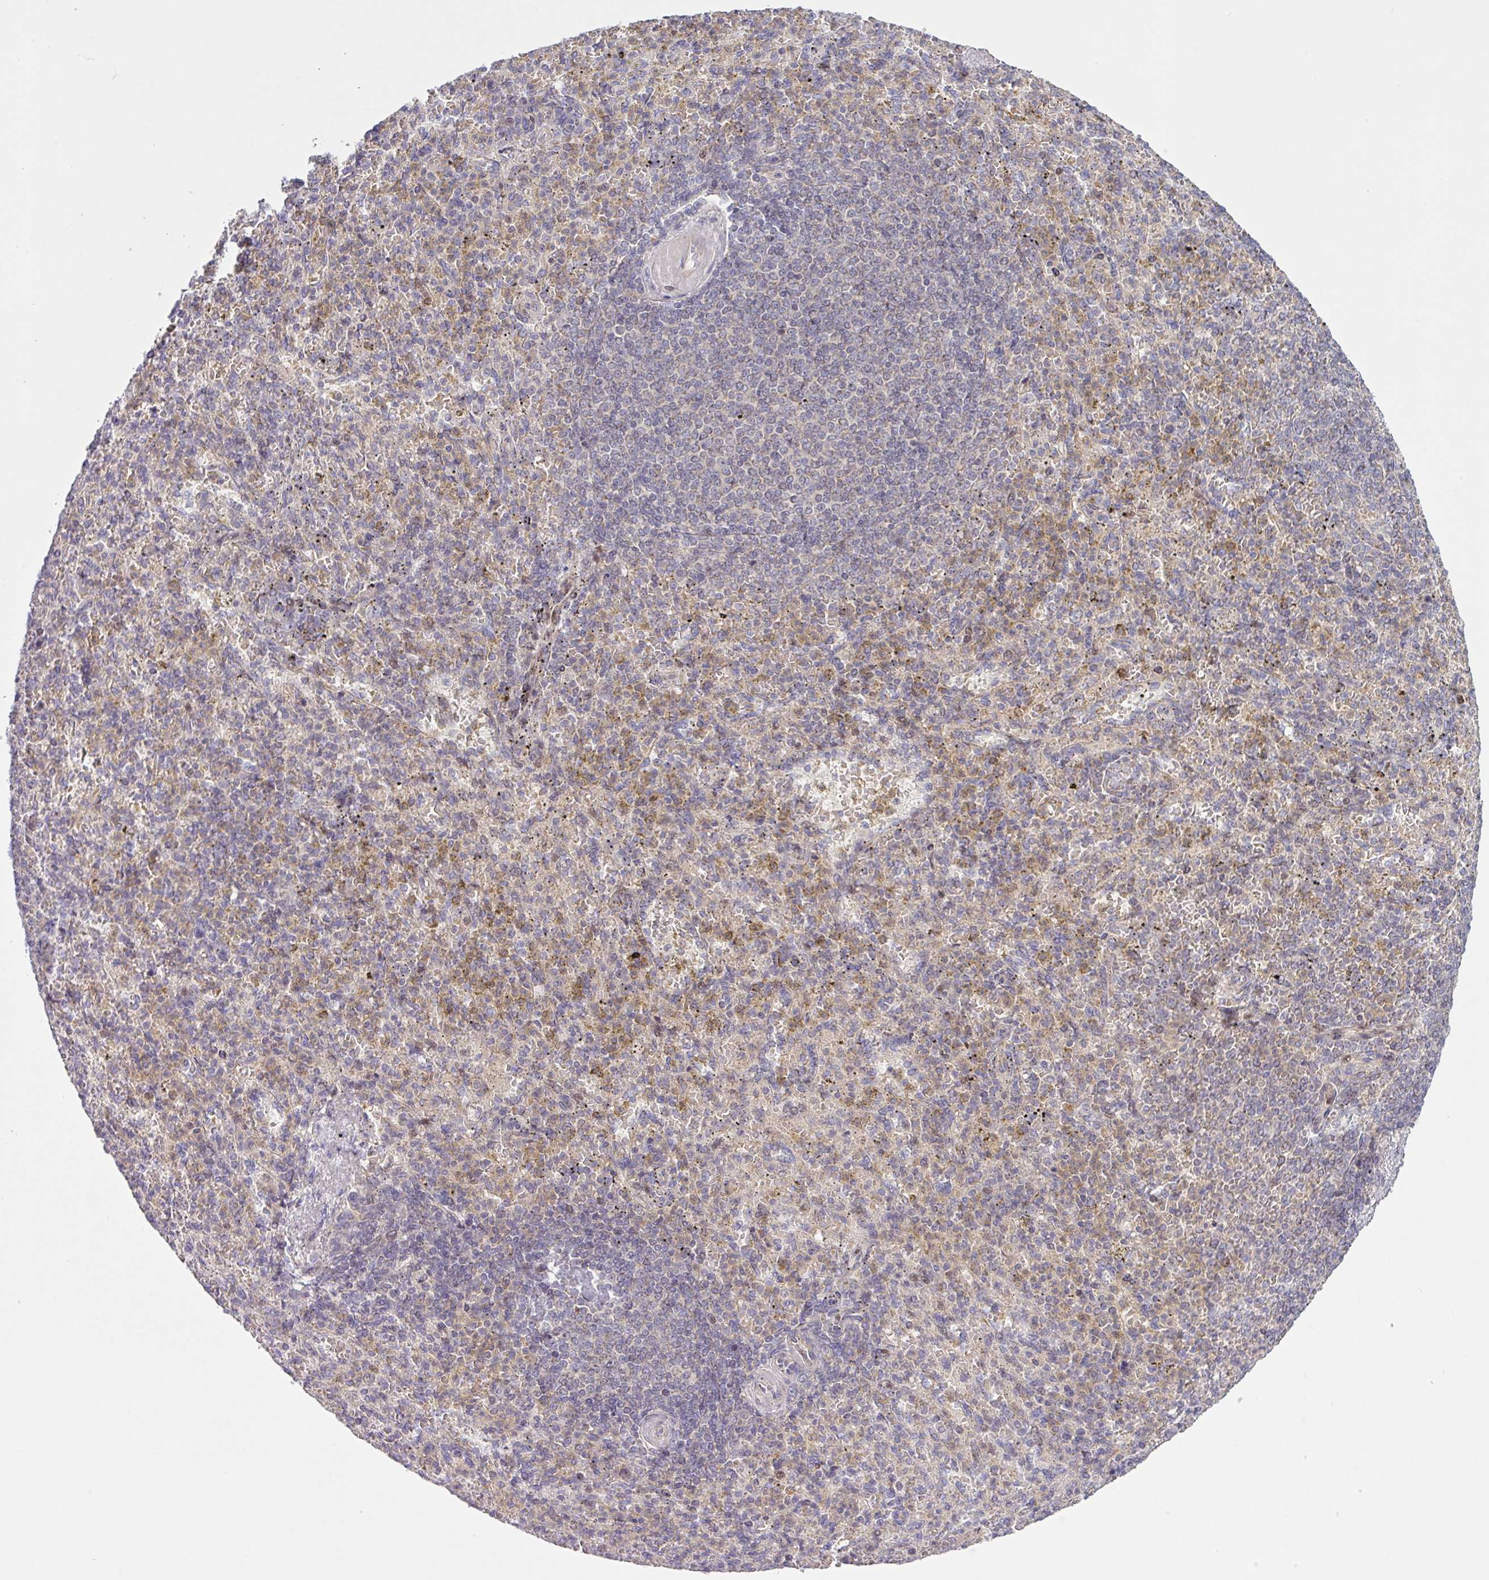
{"staining": {"intensity": "moderate", "quantity": "<25%", "location": "nuclear"}, "tissue": "spleen", "cell_type": "Cells in red pulp", "image_type": "normal", "snomed": [{"axis": "morphology", "description": "Normal tissue, NOS"}, {"axis": "topography", "description": "Spleen"}], "caption": "Human spleen stained with a brown dye demonstrates moderate nuclear positive staining in about <25% of cells in red pulp.", "gene": "STAT5A", "patient": {"sex": "female", "age": 74}}